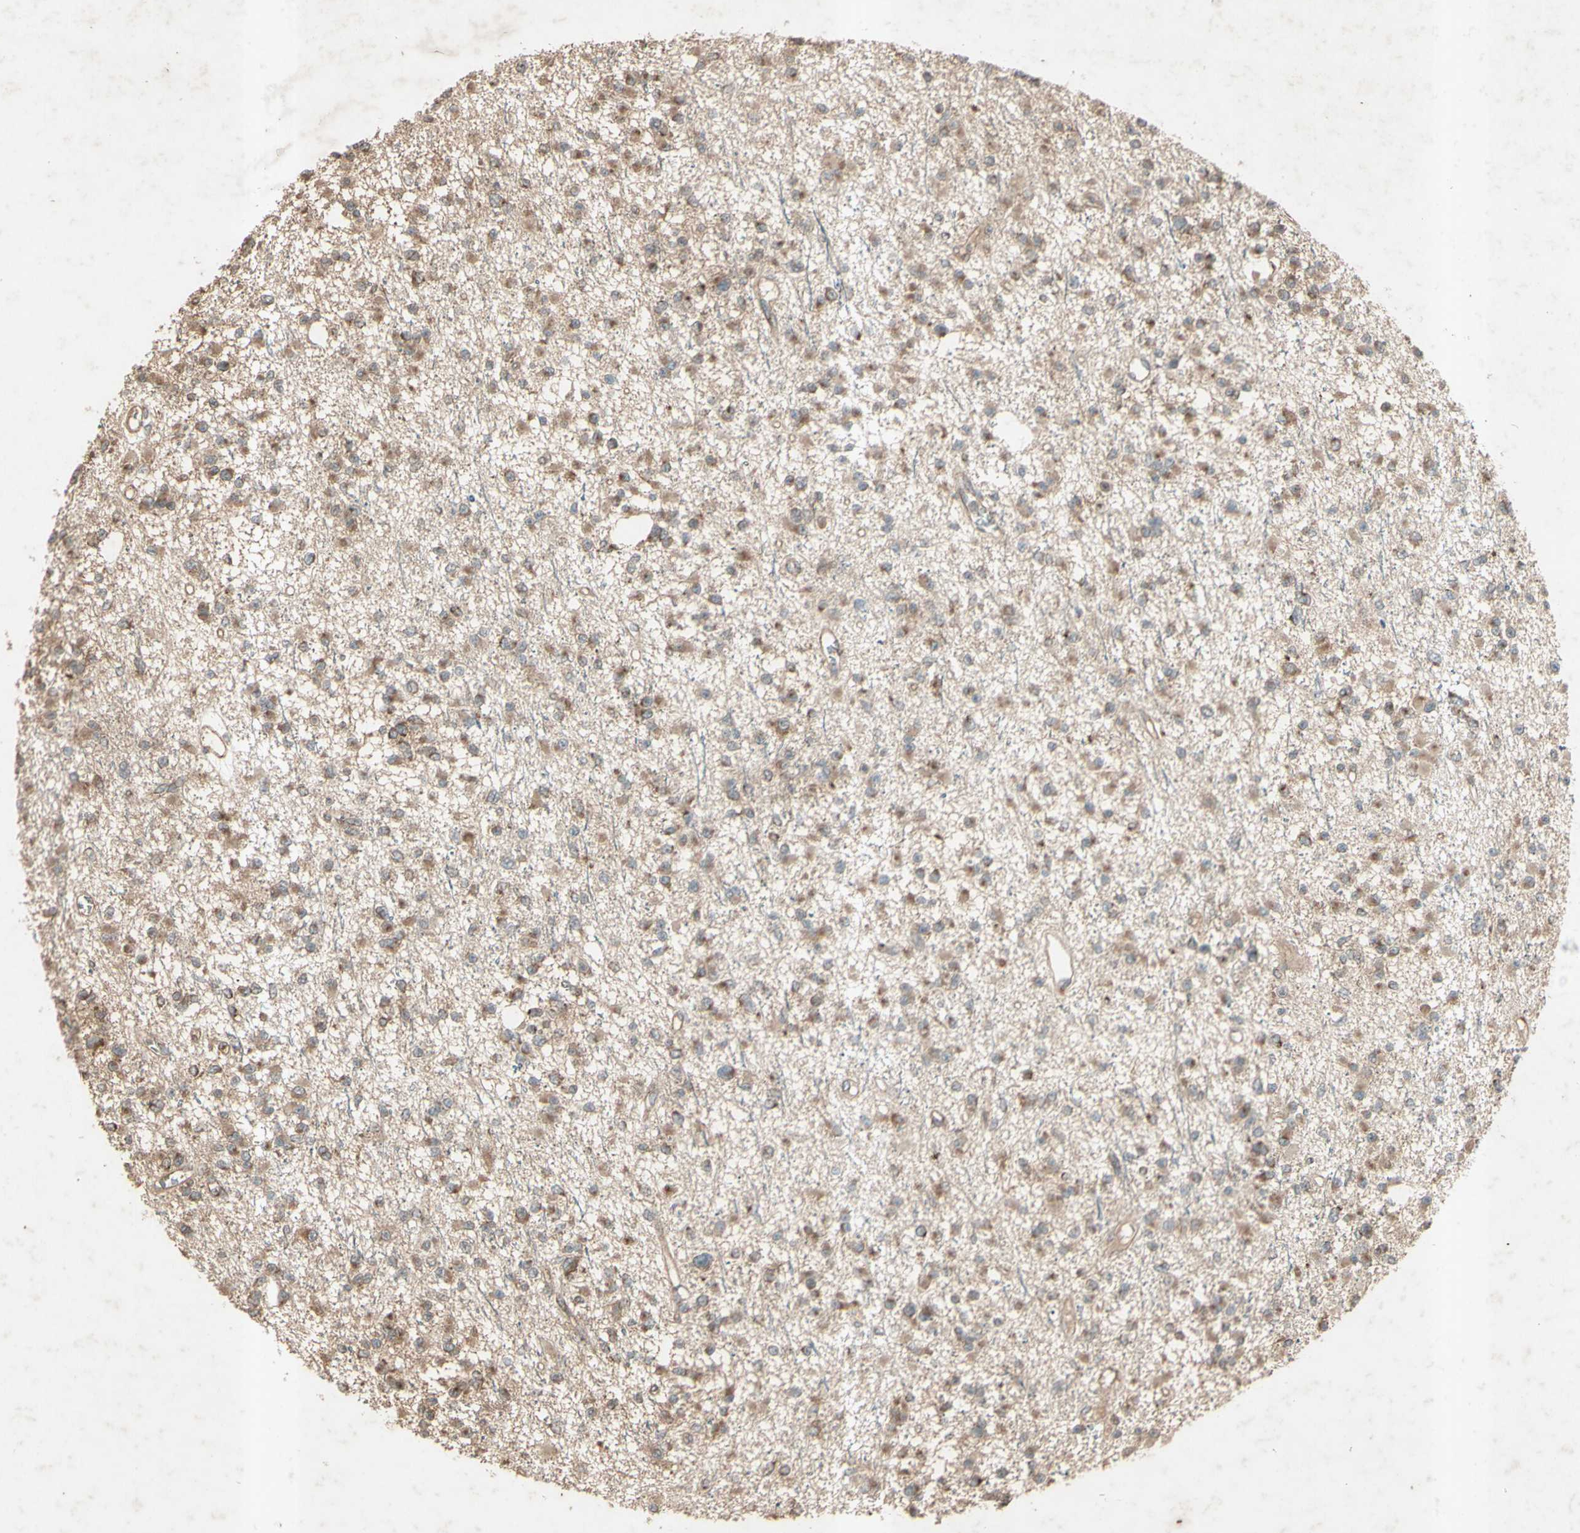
{"staining": {"intensity": "moderate", "quantity": ">75%", "location": "cytoplasmic/membranous"}, "tissue": "glioma", "cell_type": "Tumor cells", "image_type": "cancer", "snomed": [{"axis": "morphology", "description": "Glioma, malignant, Low grade"}, {"axis": "topography", "description": "Brain"}], "caption": "A high-resolution micrograph shows immunohistochemistry staining of glioma, which displays moderate cytoplasmic/membranous expression in about >75% of tumor cells. Immunohistochemistry stains the protein of interest in brown and the nuclei are stained blue.", "gene": "AP1G1", "patient": {"sex": "female", "age": 22}}